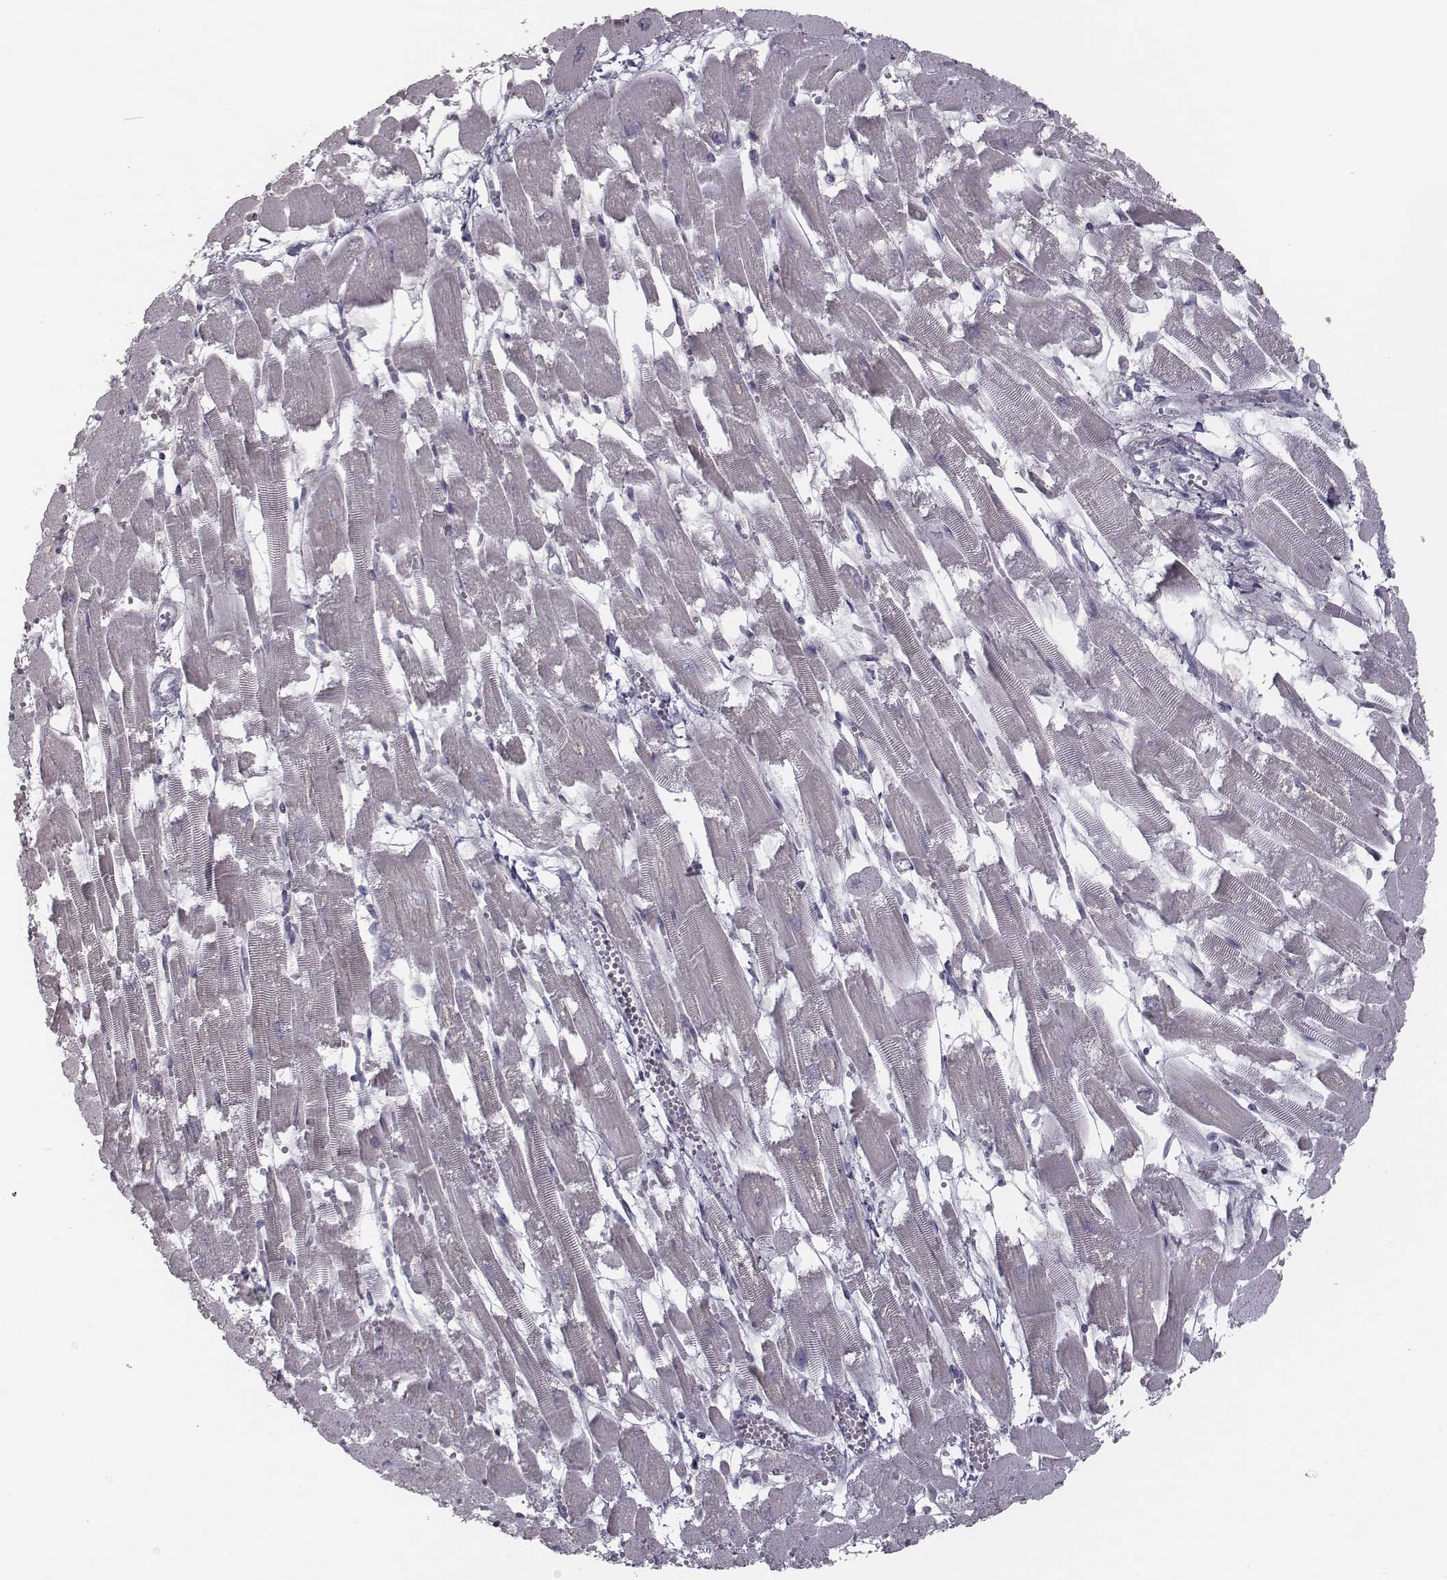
{"staining": {"intensity": "negative", "quantity": "none", "location": "none"}, "tissue": "heart muscle", "cell_type": "Cardiomyocytes", "image_type": "normal", "snomed": [{"axis": "morphology", "description": "Normal tissue, NOS"}, {"axis": "topography", "description": "Heart"}], "caption": "Immunohistochemical staining of unremarkable human heart muscle demonstrates no significant expression in cardiomyocytes.", "gene": "SEPTIN14", "patient": {"sex": "female", "age": 52}}